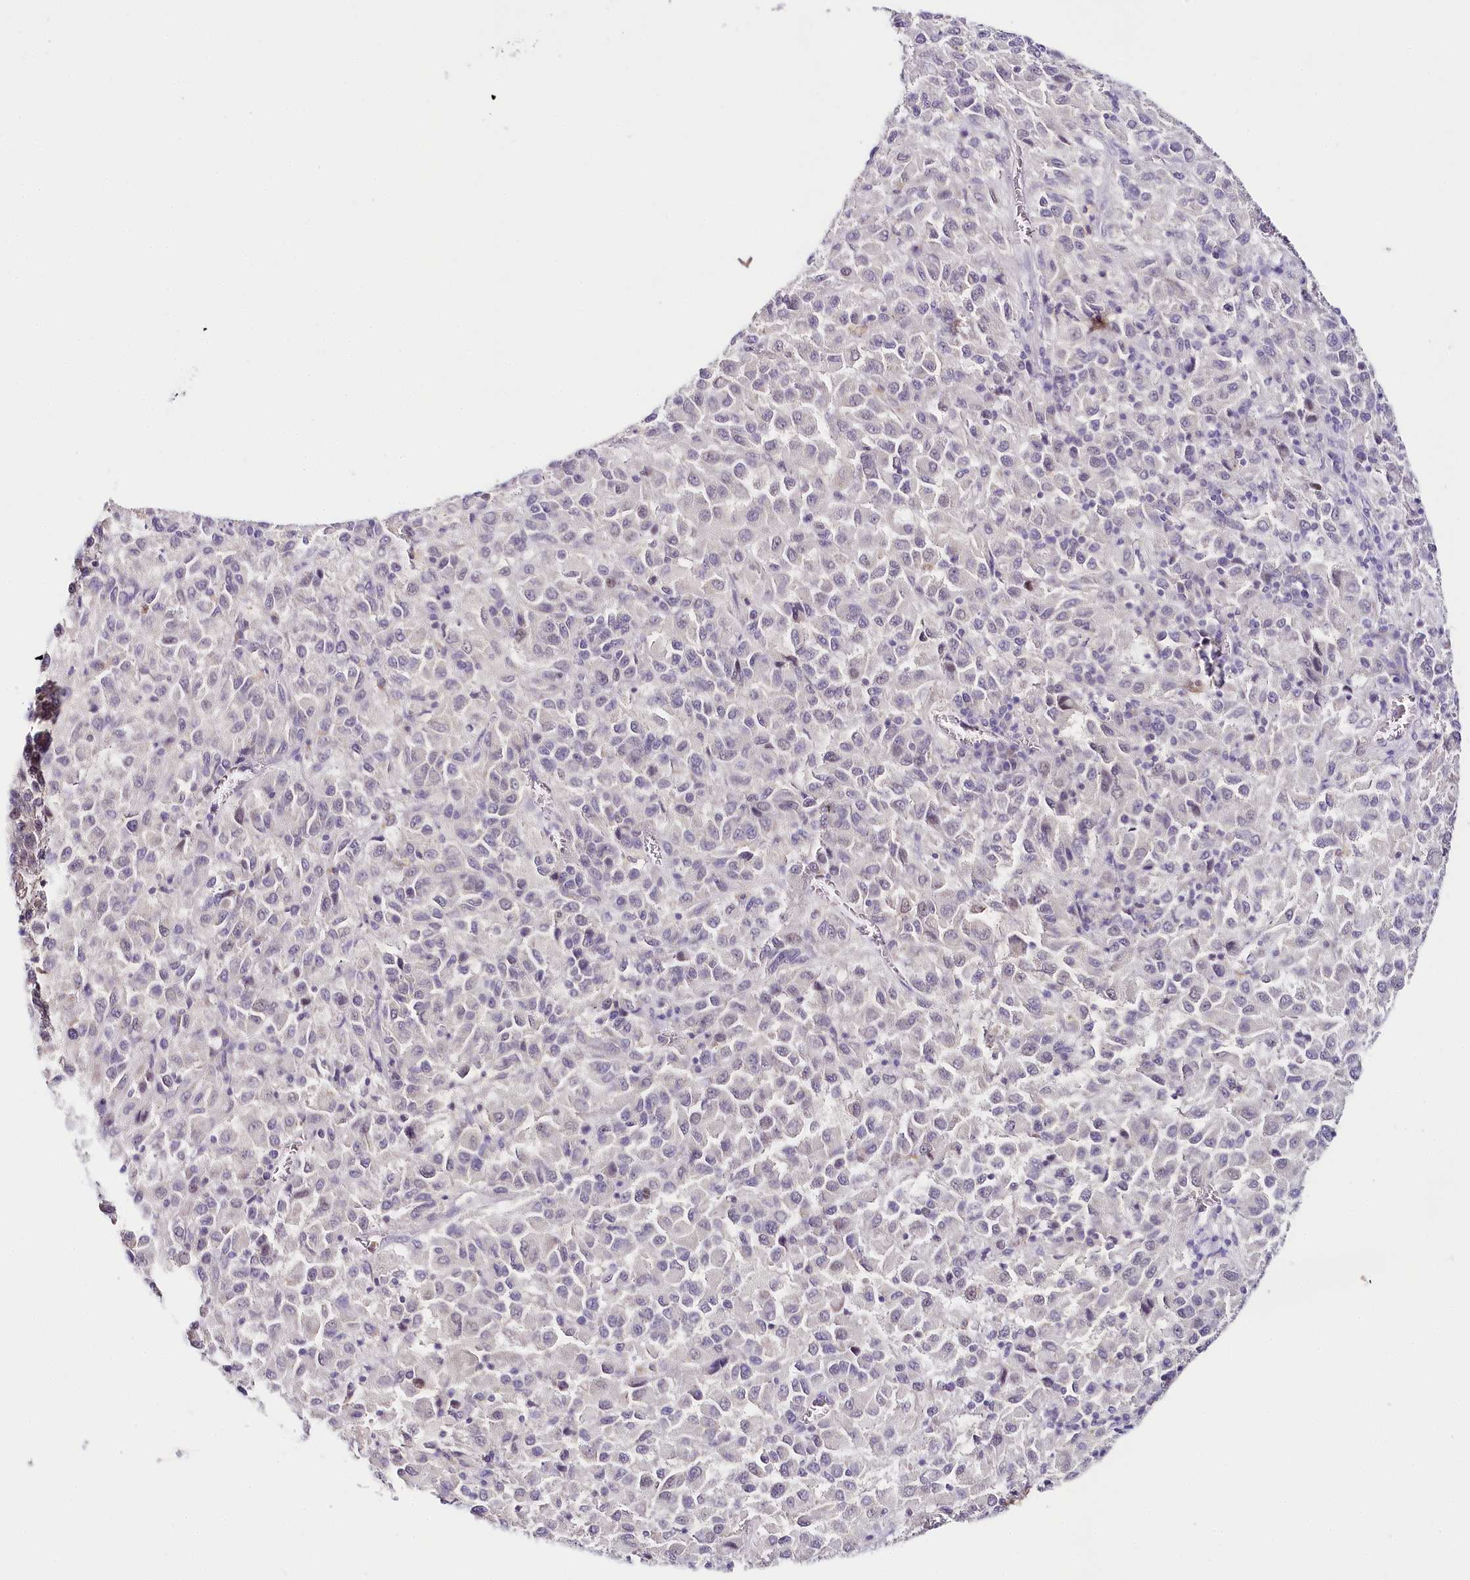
{"staining": {"intensity": "negative", "quantity": "none", "location": "none"}, "tissue": "melanoma", "cell_type": "Tumor cells", "image_type": "cancer", "snomed": [{"axis": "morphology", "description": "Malignant melanoma, Metastatic site"}, {"axis": "topography", "description": "Lung"}], "caption": "Micrograph shows no protein staining in tumor cells of malignant melanoma (metastatic site) tissue.", "gene": "TP53", "patient": {"sex": "male", "age": 64}}